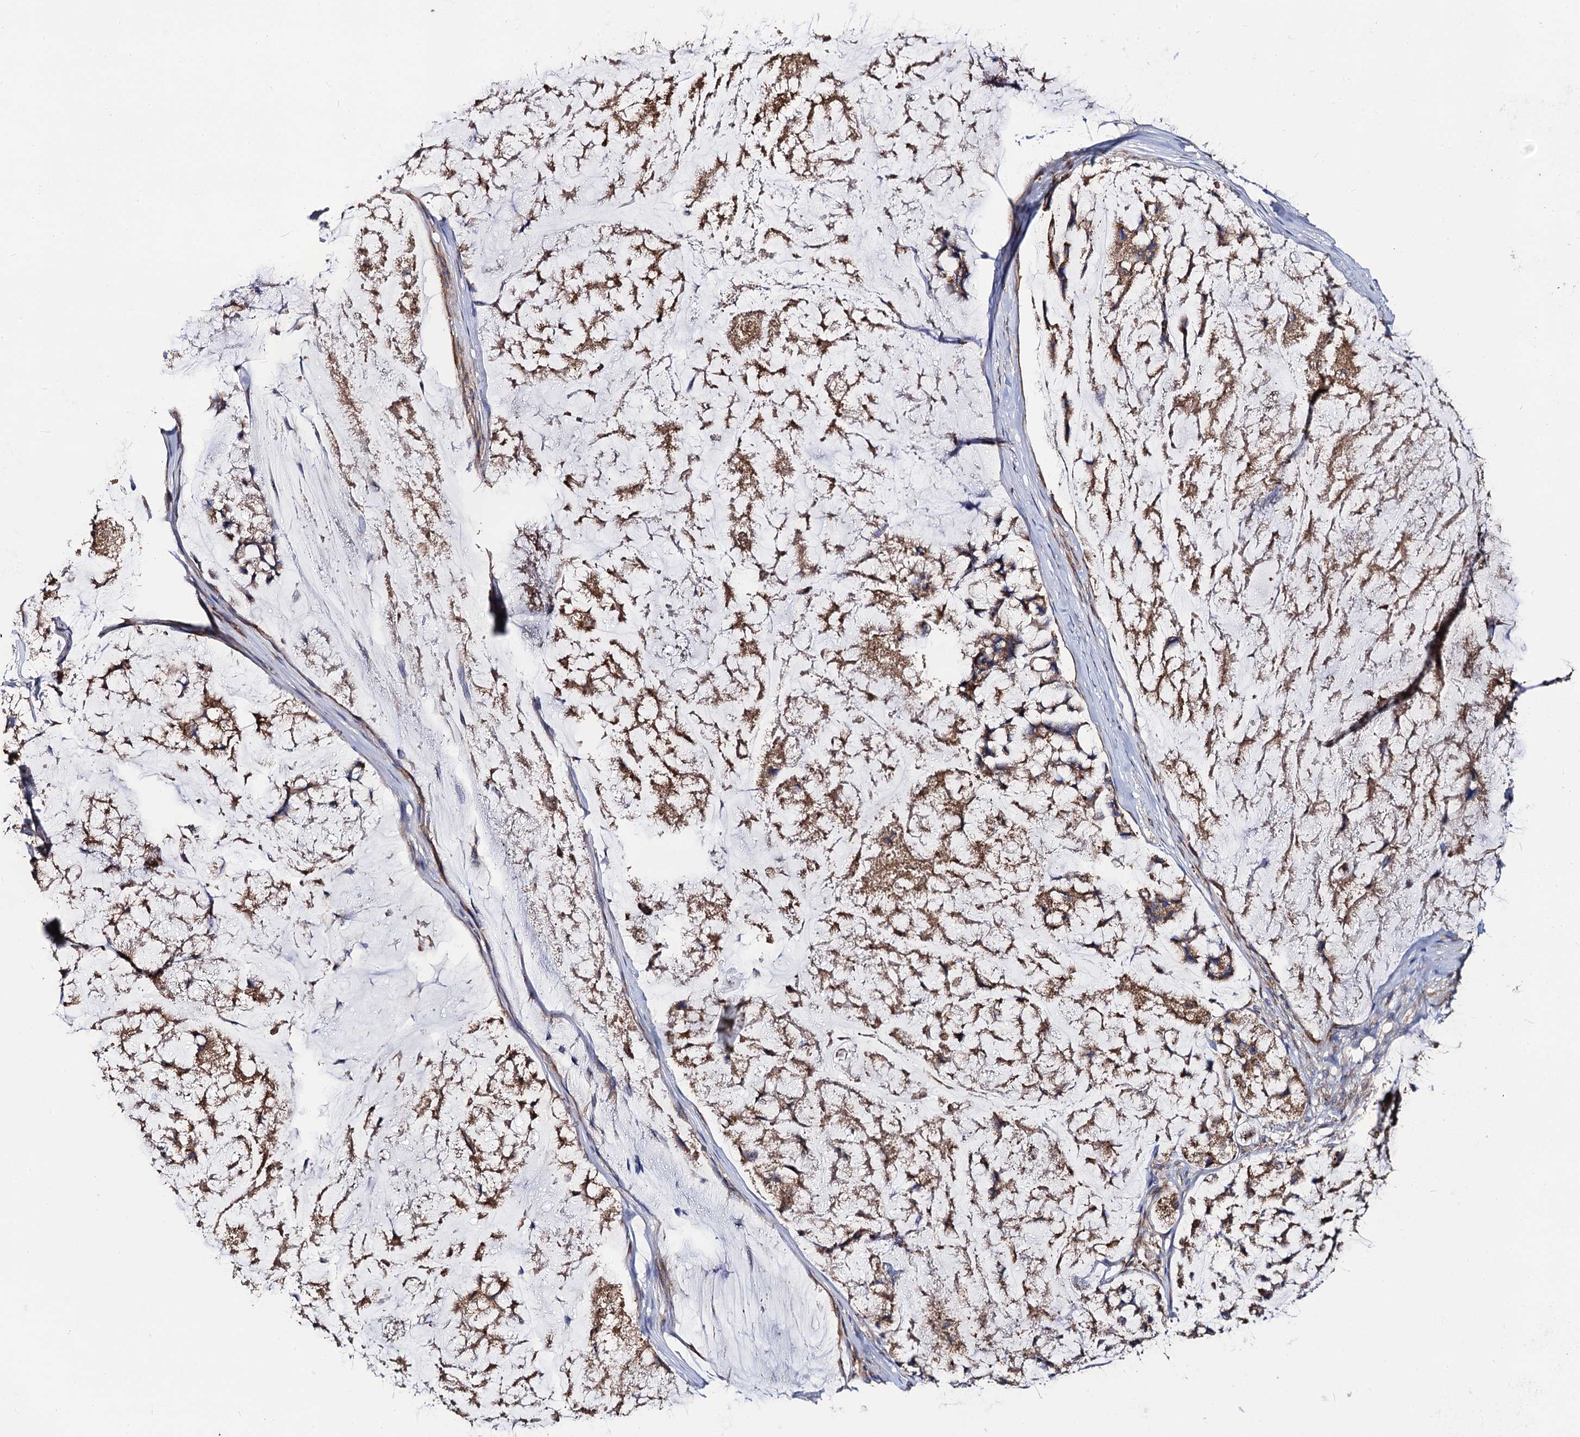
{"staining": {"intensity": "moderate", "quantity": ">75%", "location": "cytoplasmic/membranous"}, "tissue": "stomach cancer", "cell_type": "Tumor cells", "image_type": "cancer", "snomed": [{"axis": "morphology", "description": "Adenocarcinoma, NOS"}, {"axis": "topography", "description": "Stomach, lower"}], "caption": "Adenocarcinoma (stomach) stained with a brown dye reveals moderate cytoplasmic/membranous positive expression in about >75% of tumor cells.", "gene": "DYDC1", "patient": {"sex": "male", "age": 67}}